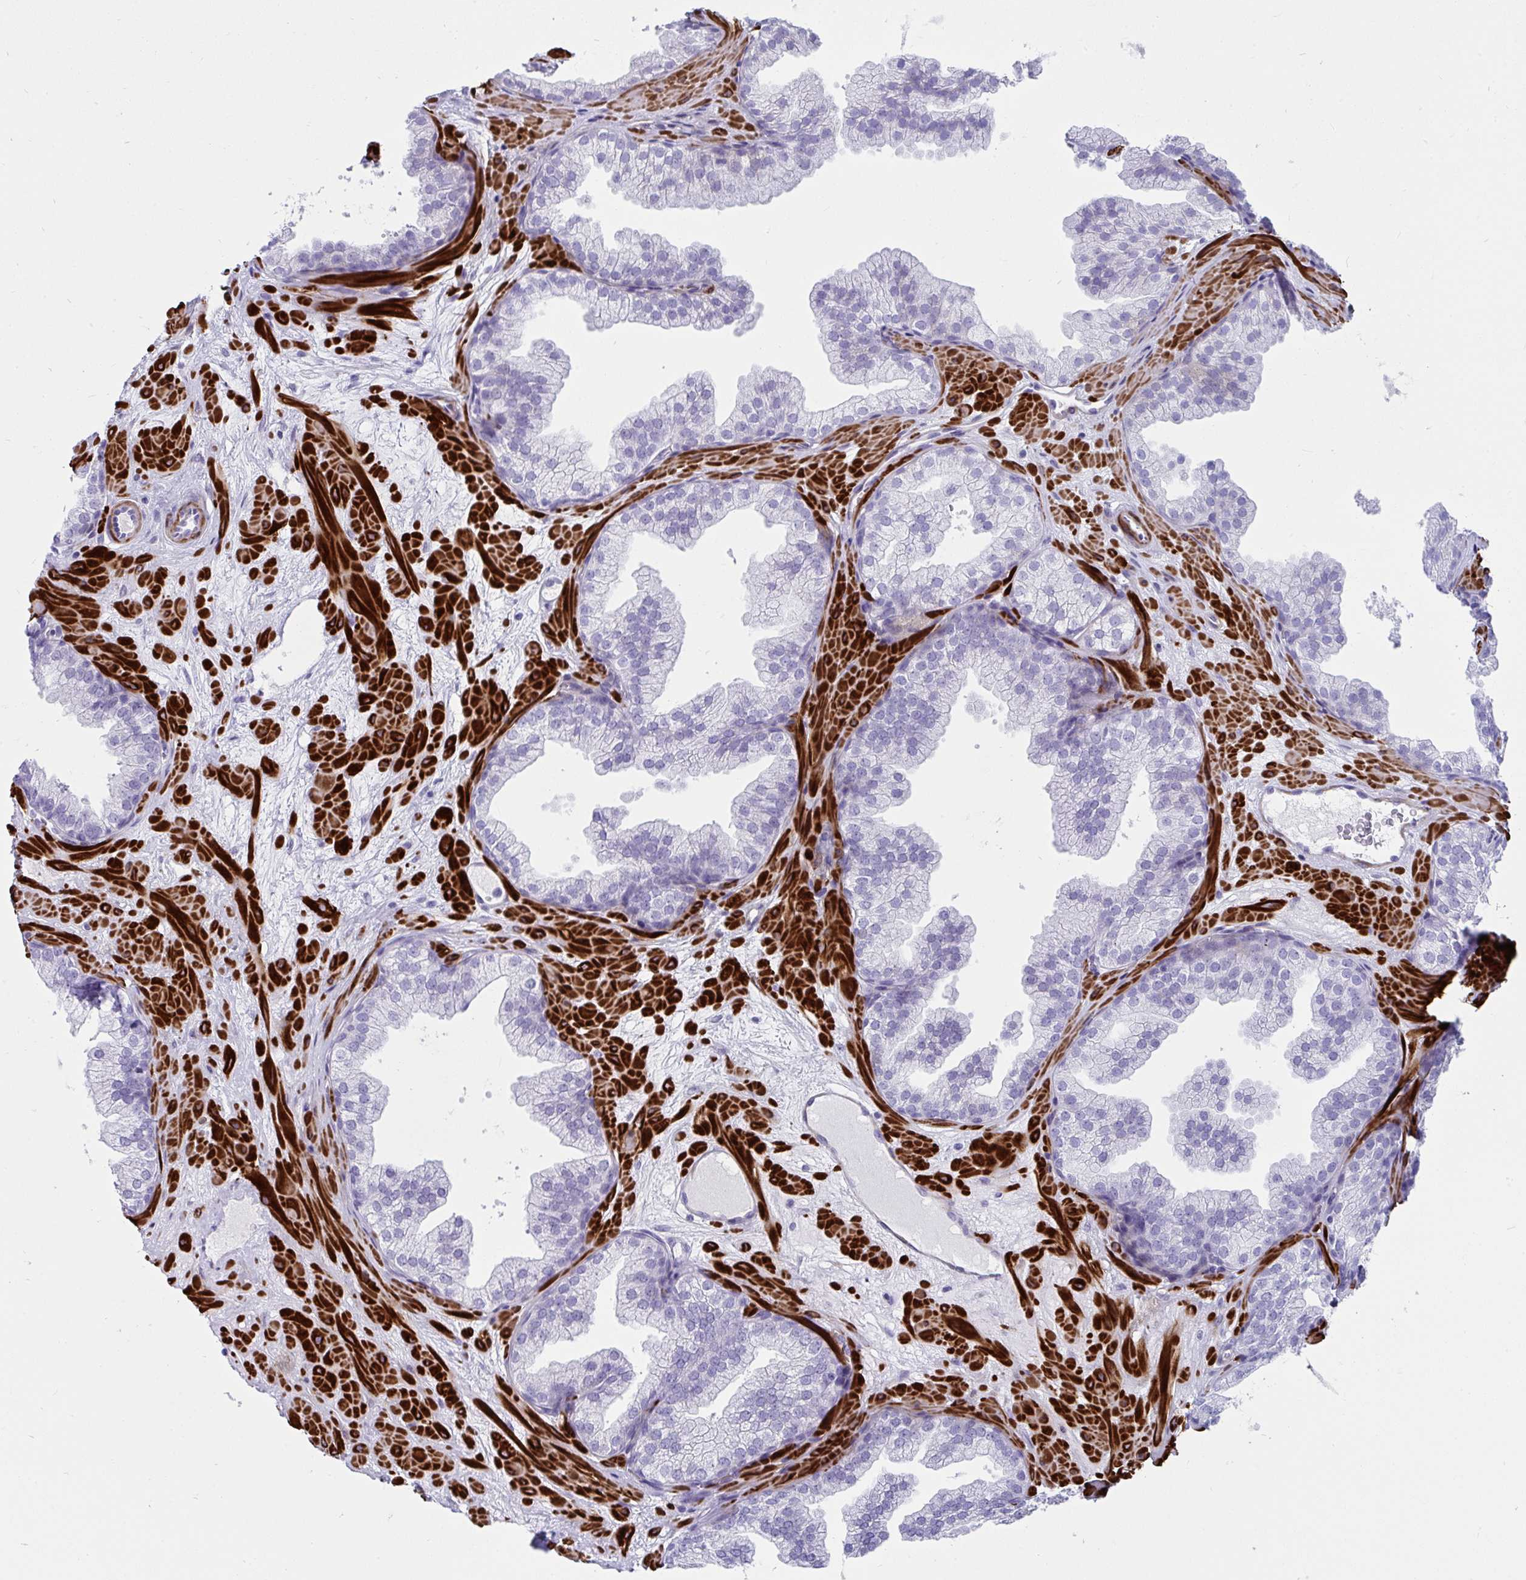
{"staining": {"intensity": "negative", "quantity": "none", "location": "none"}, "tissue": "prostate", "cell_type": "Glandular cells", "image_type": "normal", "snomed": [{"axis": "morphology", "description": "Normal tissue, NOS"}, {"axis": "topography", "description": "Prostate"}], "caption": "IHC of normal human prostate shows no expression in glandular cells.", "gene": "GRXCR2", "patient": {"sex": "male", "age": 37}}